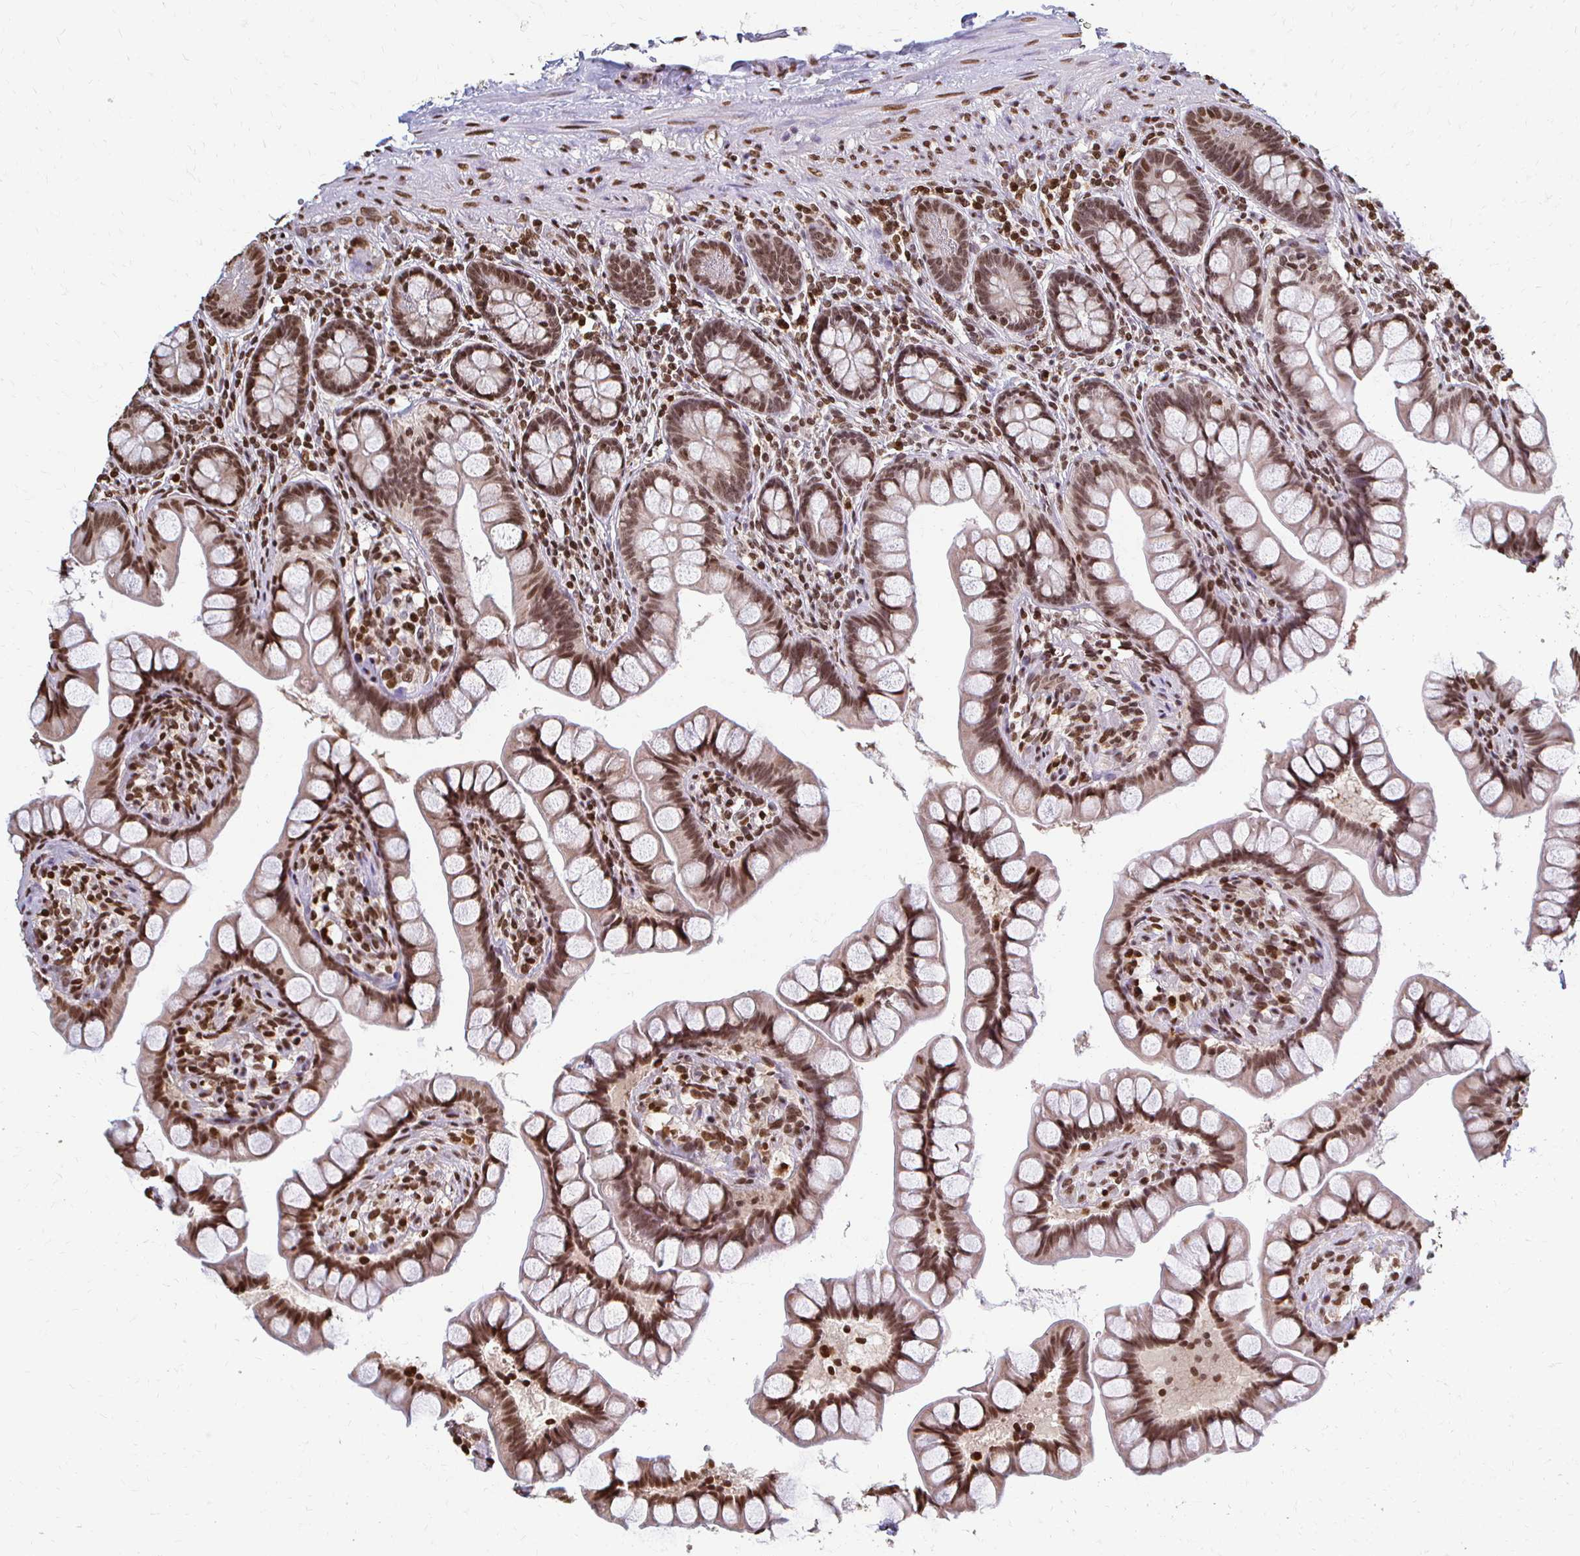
{"staining": {"intensity": "moderate", "quantity": ">75%", "location": "nuclear"}, "tissue": "small intestine", "cell_type": "Glandular cells", "image_type": "normal", "snomed": [{"axis": "morphology", "description": "Normal tissue, NOS"}, {"axis": "topography", "description": "Small intestine"}], "caption": "Human small intestine stained for a protein (brown) shows moderate nuclear positive staining in about >75% of glandular cells.", "gene": "HOXA9", "patient": {"sex": "male", "age": 70}}